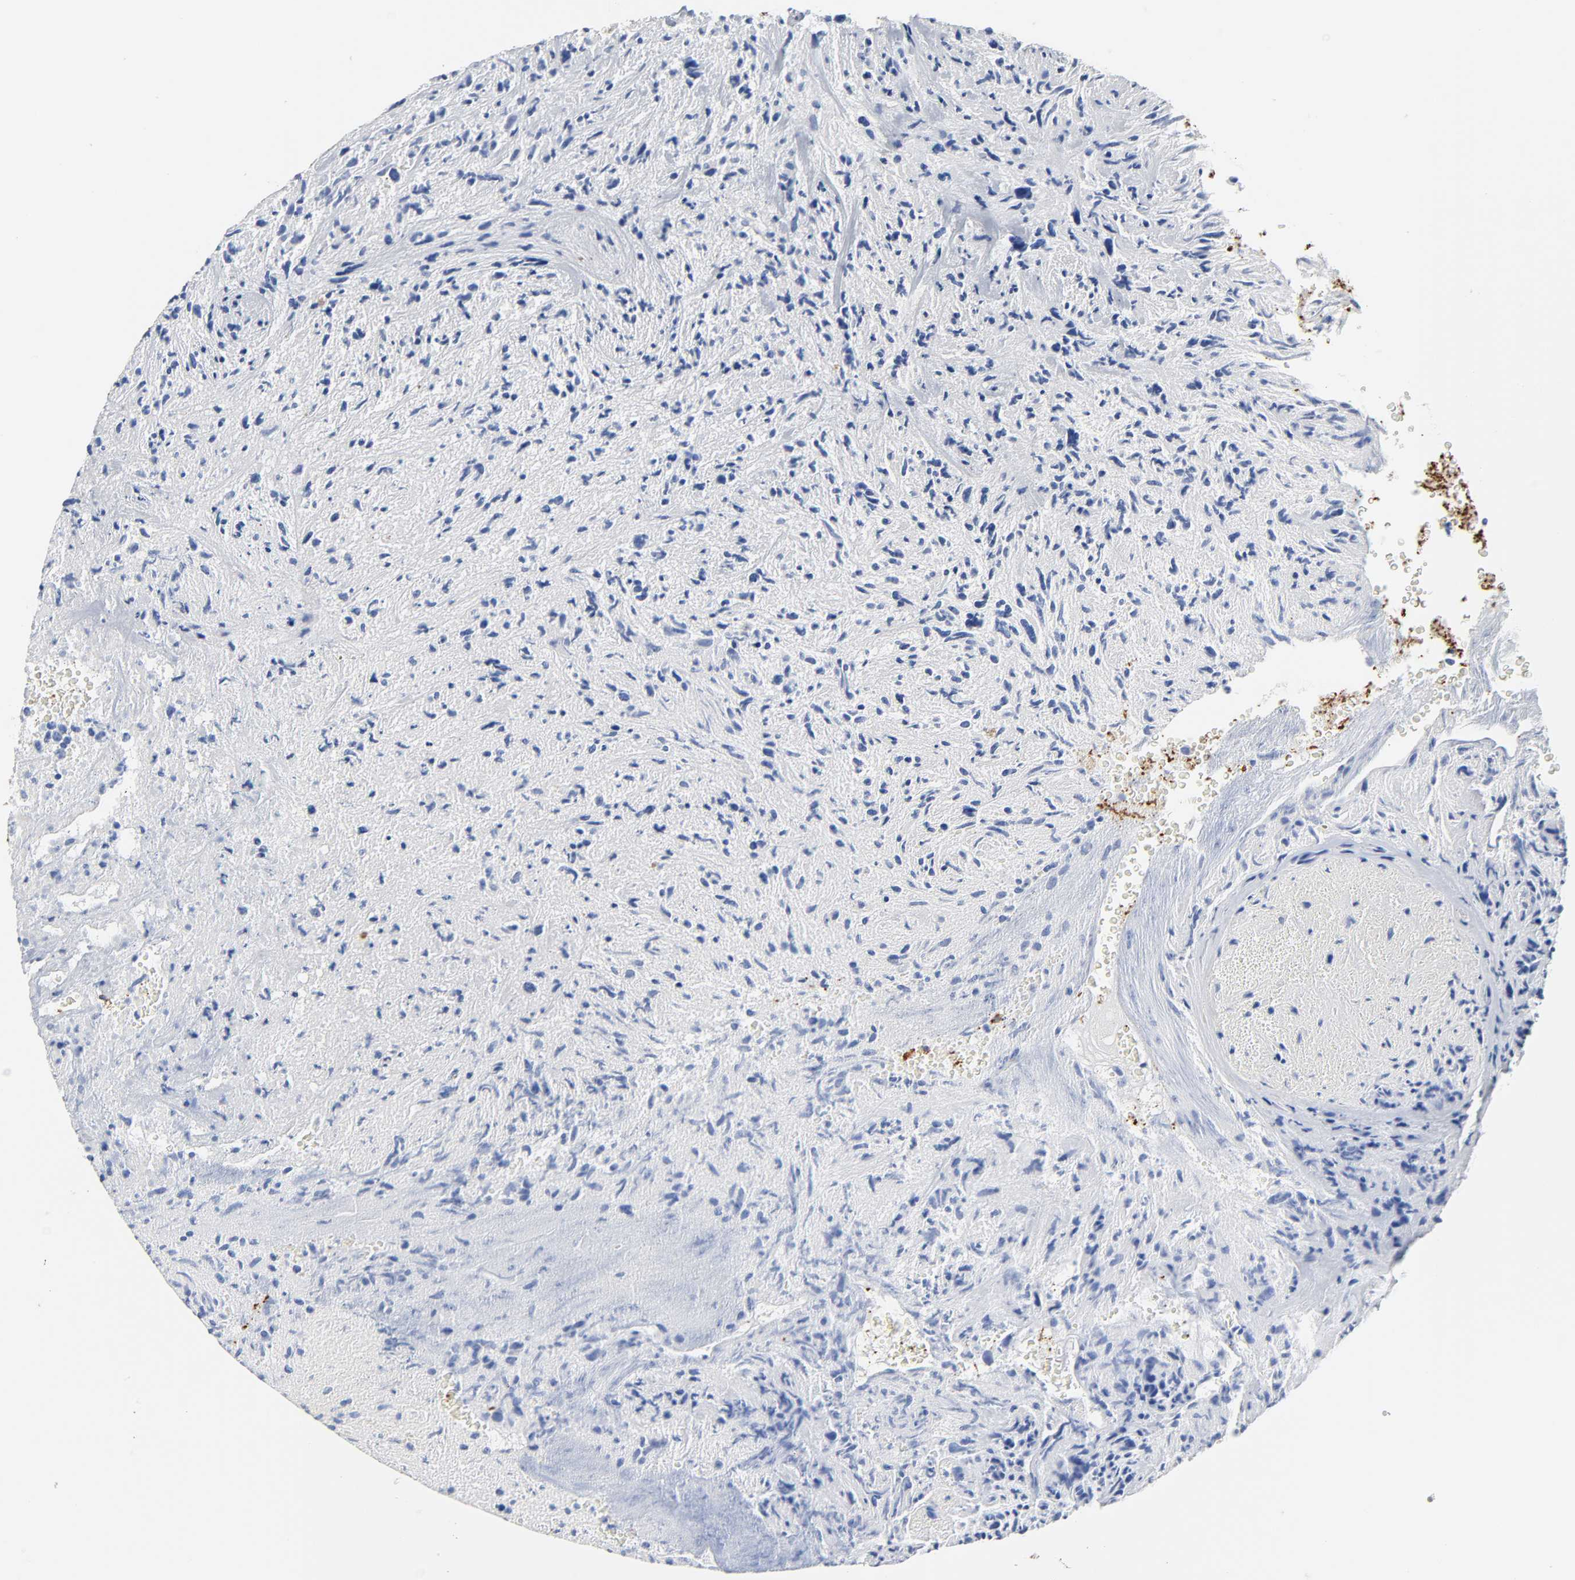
{"staining": {"intensity": "negative", "quantity": "none", "location": "none"}, "tissue": "glioma", "cell_type": "Tumor cells", "image_type": "cancer", "snomed": [{"axis": "morphology", "description": "Normal tissue, NOS"}, {"axis": "morphology", "description": "Glioma, malignant, High grade"}, {"axis": "topography", "description": "Cerebral cortex"}], "caption": "DAB immunohistochemical staining of human high-grade glioma (malignant) displays no significant staining in tumor cells.", "gene": "PLP1", "patient": {"sex": "male", "age": 75}}